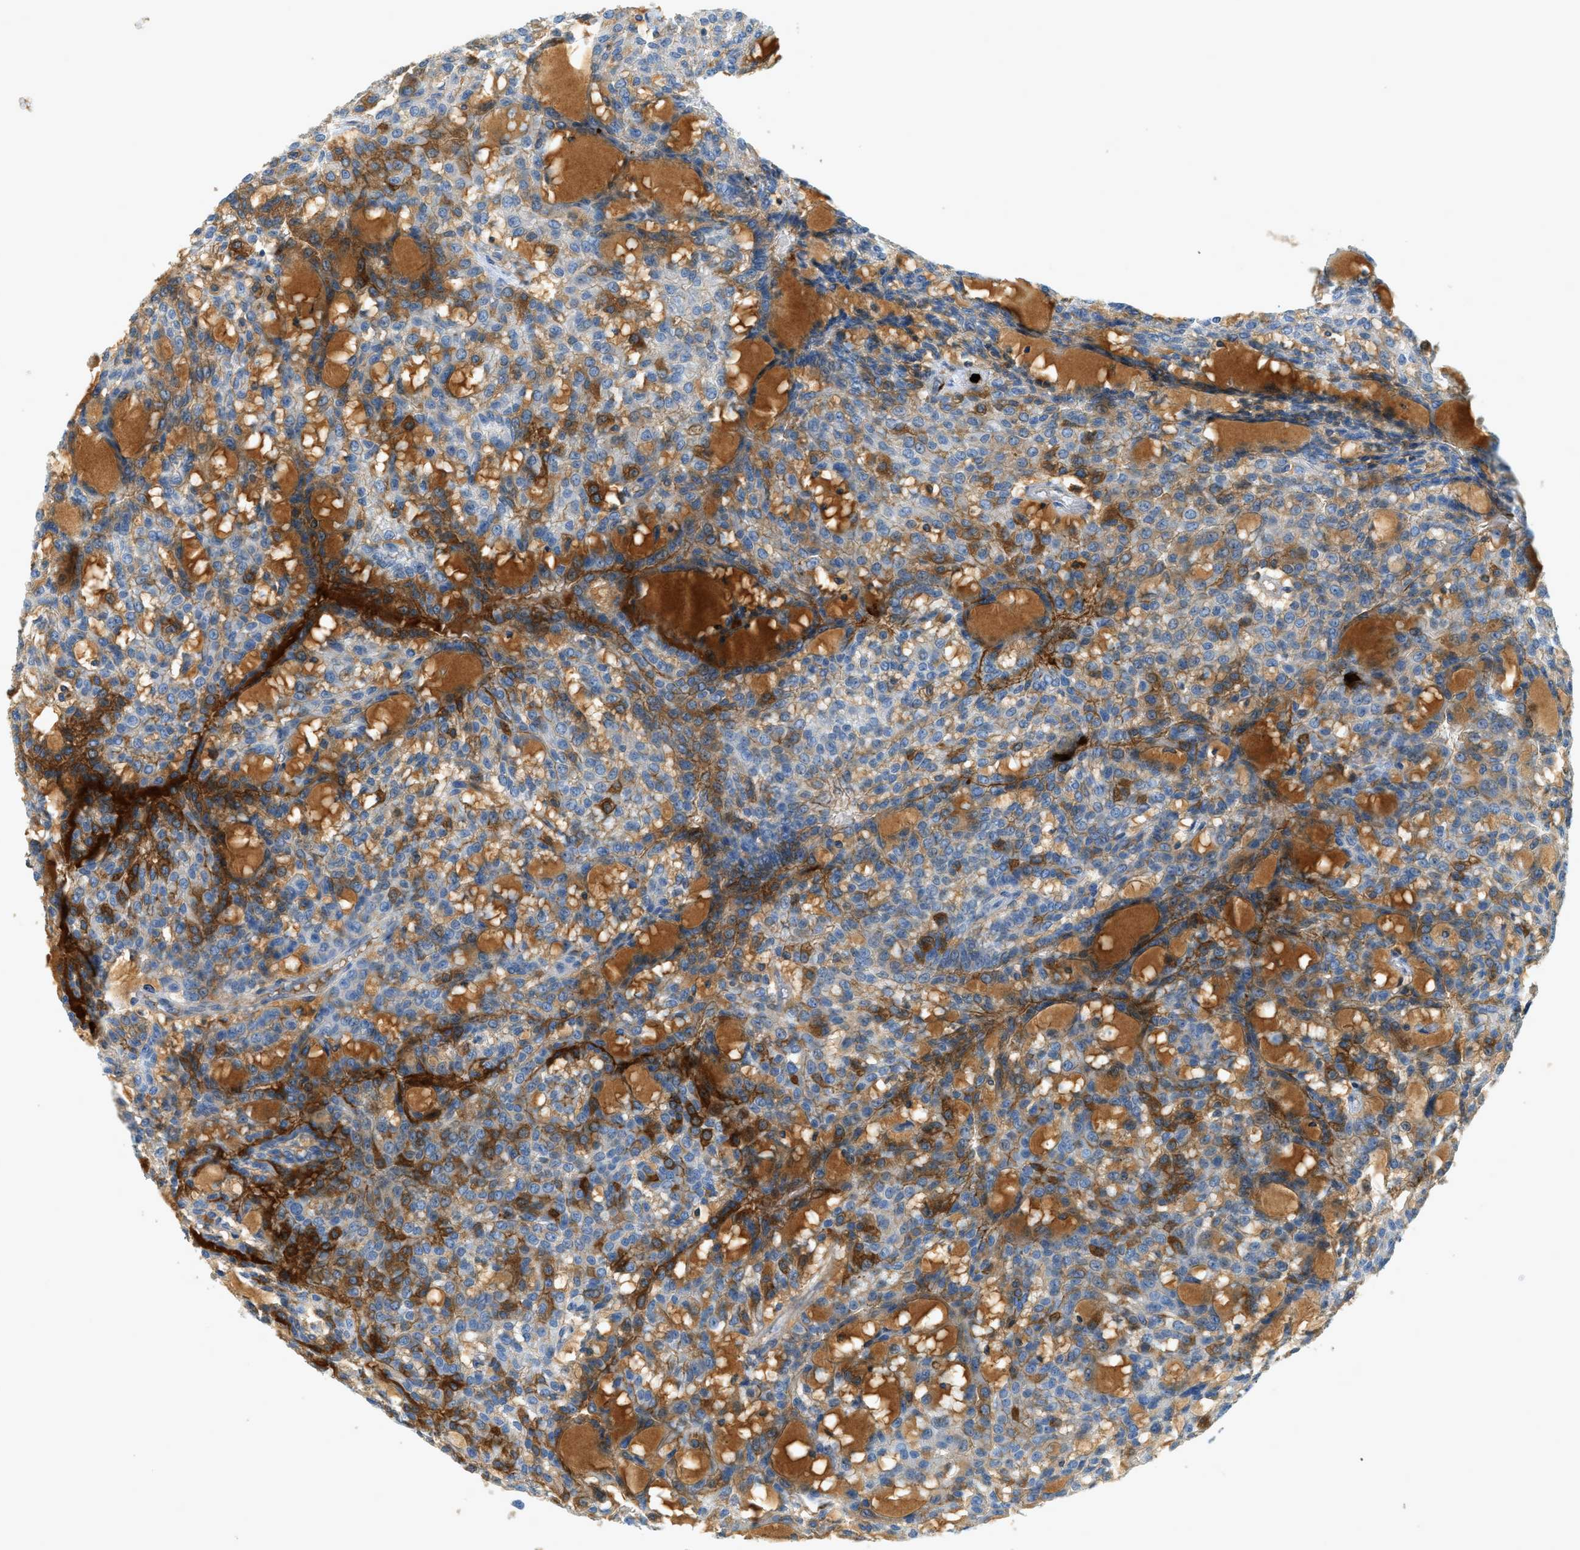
{"staining": {"intensity": "moderate", "quantity": "25%-75%", "location": "cytoplasmic/membranous"}, "tissue": "renal cancer", "cell_type": "Tumor cells", "image_type": "cancer", "snomed": [{"axis": "morphology", "description": "Adenocarcinoma, NOS"}, {"axis": "topography", "description": "Kidney"}], "caption": "A micrograph showing moderate cytoplasmic/membranous expression in approximately 25%-75% of tumor cells in renal cancer (adenocarcinoma), as visualized by brown immunohistochemical staining.", "gene": "F2", "patient": {"sex": "male", "age": 63}}